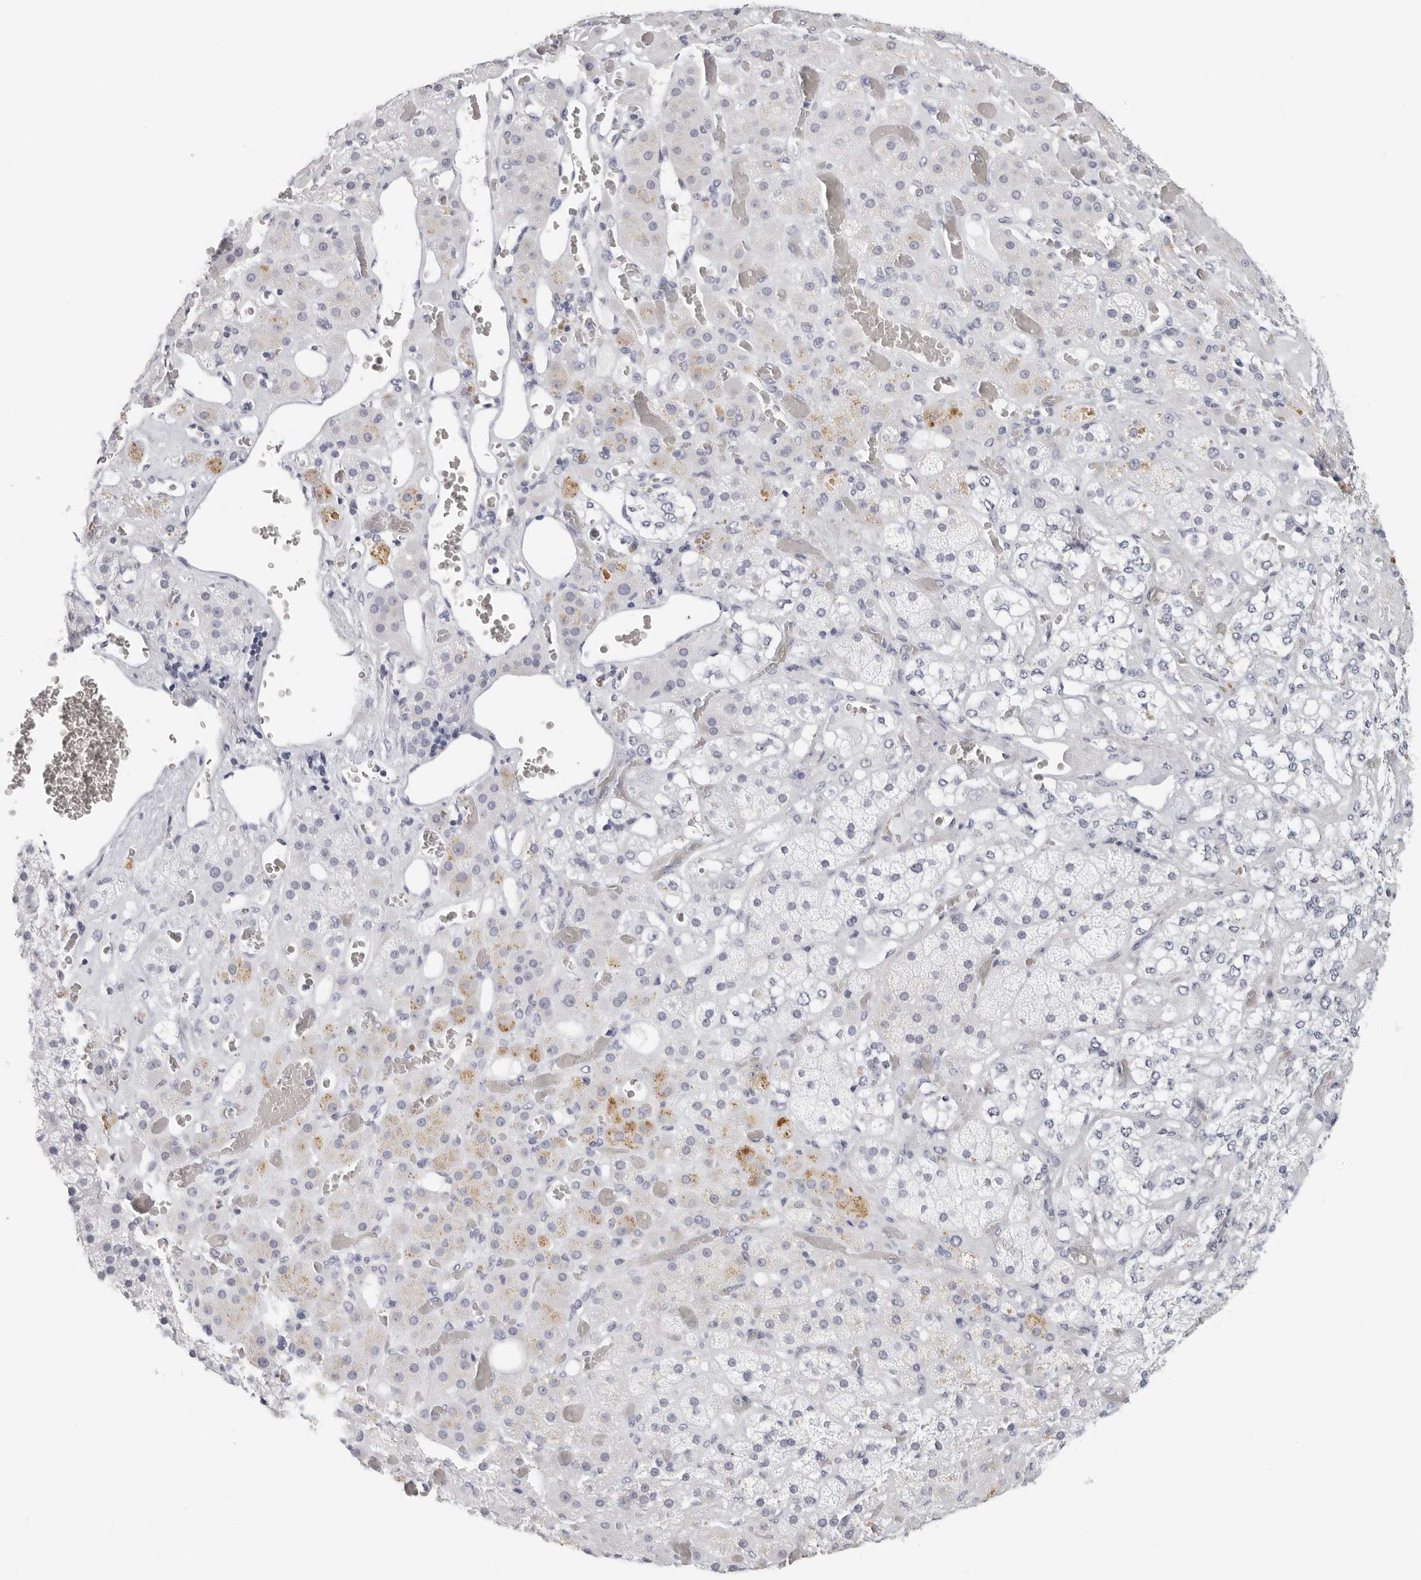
{"staining": {"intensity": "moderate", "quantity": "<25%", "location": "cytoplasmic/membranous"}, "tissue": "adrenal gland", "cell_type": "Glandular cells", "image_type": "normal", "snomed": [{"axis": "morphology", "description": "Normal tissue, NOS"}, {"axis": "topography", "description": "Adrenal gland"}], "caption": "IHC staining of benign adrenal gland, which reveals low levels of moderate cytoplasmic/membranous staining in approximately <25% of glandular cells indicating moderate cytoplasmic/membranous protein staining. The staining was performed using DAB (3,3'-diaminobenzidine) (brown) for protein detection and nuclei were counterstained in hematoxylin (blue).", "gene": "CST1", "patient": {"sex": "male", "age": 57}}